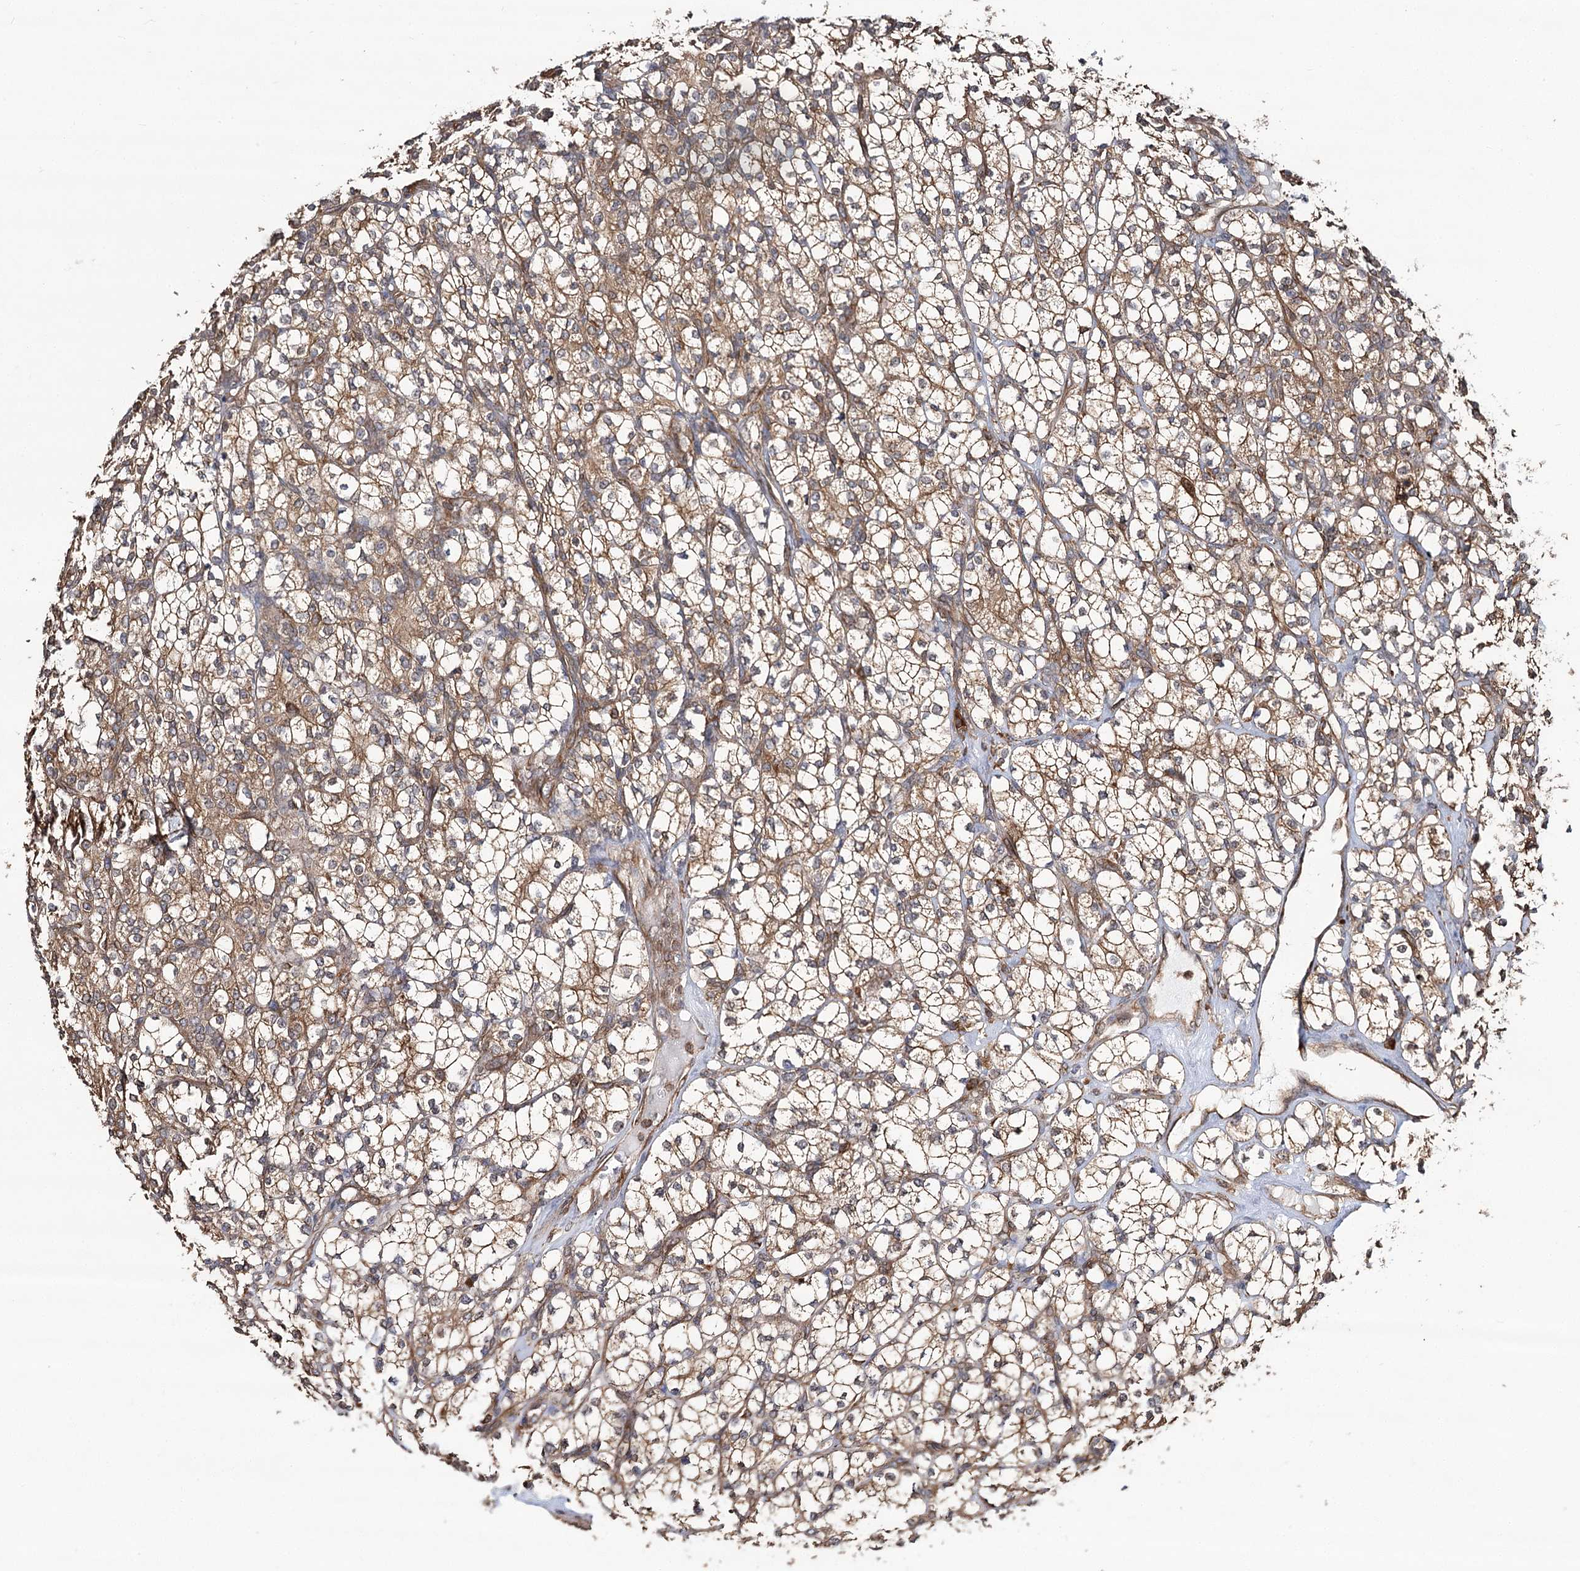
{"staining": {"intensity": "moderate", "quantity": ">75%", "location": "cytoplasmic/membranous"}, "tissue": "renal cancer", "cell_type": "Tumor cells", "image_type": "cancer", "snomed": [{"axis": "morphology", "description": "Adenocarcinoma, NOS"}, {"axis": "topography", "description": "Kidney"}], "caption": "The image shows immunohistochemical staining of renal cancer. There is moderate cytoplasmic/membranous expression is seen in approximately >75% of tumor cells.", "gene": "DNAJB14", "patient": {"sex": "male", "age": 77}}